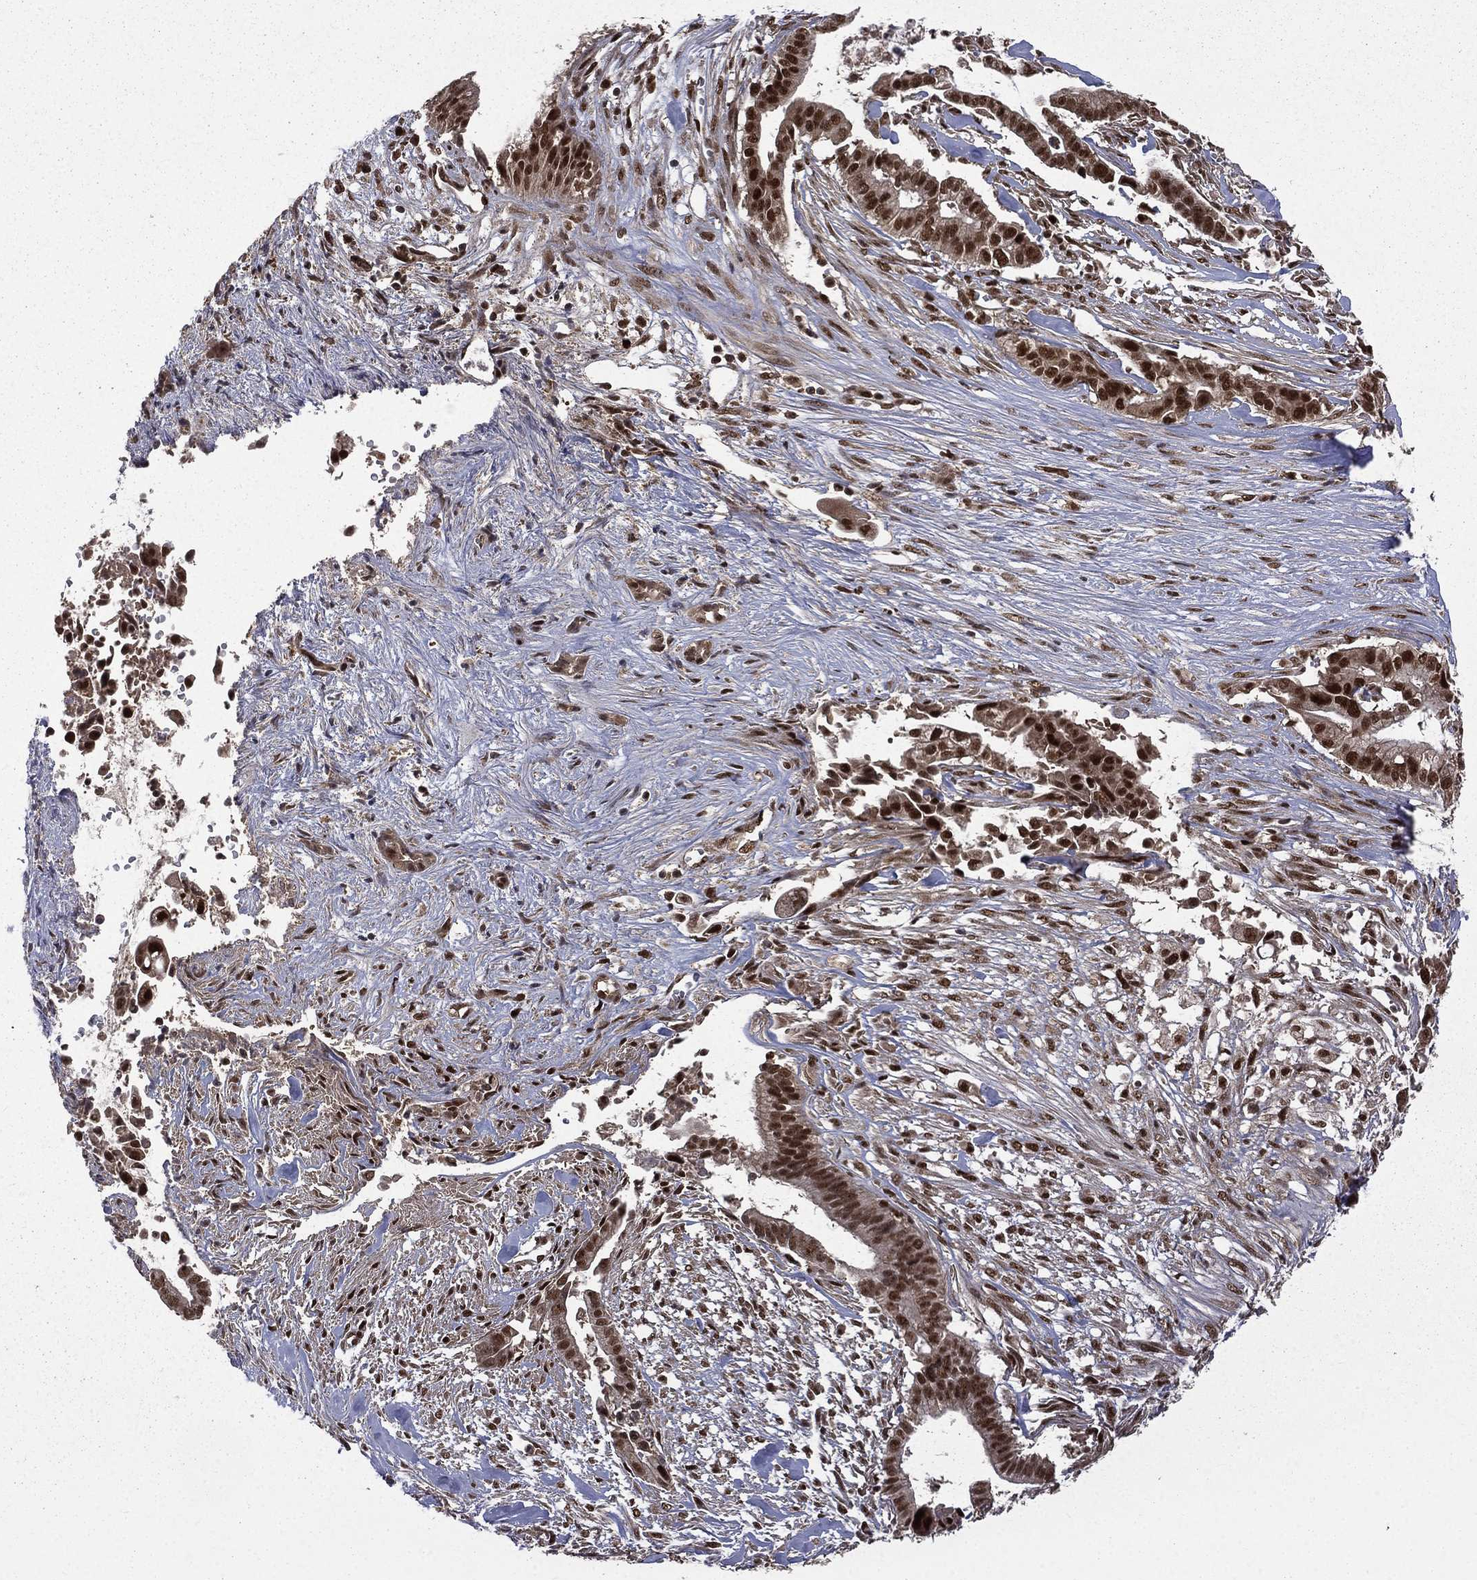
{"staining": {"intensity": "strong", "quantity": ">75%", "location": "nuclear"}, "tissue": "pancreatic cancer", "cell_type": "Tumor cells", "image_type": "cancer", "snomed": [{"axis": "morphology", "description": "Adenocarcinoma, NOS"}, {"axis": "topography", "description": "Pancreas"}], "caption": "IHC staining of pancreatic cancer, which reveals high levels of strong nuclear positivity in about >75% of tumor cells indicating strong nuclear protein positivity. The staining was performed using DAB (3,3'-diaminobenzidine) (brown) for protein detection and nuclei were counterstained in hematoxylin (blue).", "gene": "JMJD6", "patient": {"sex": "male", "age": 61}}